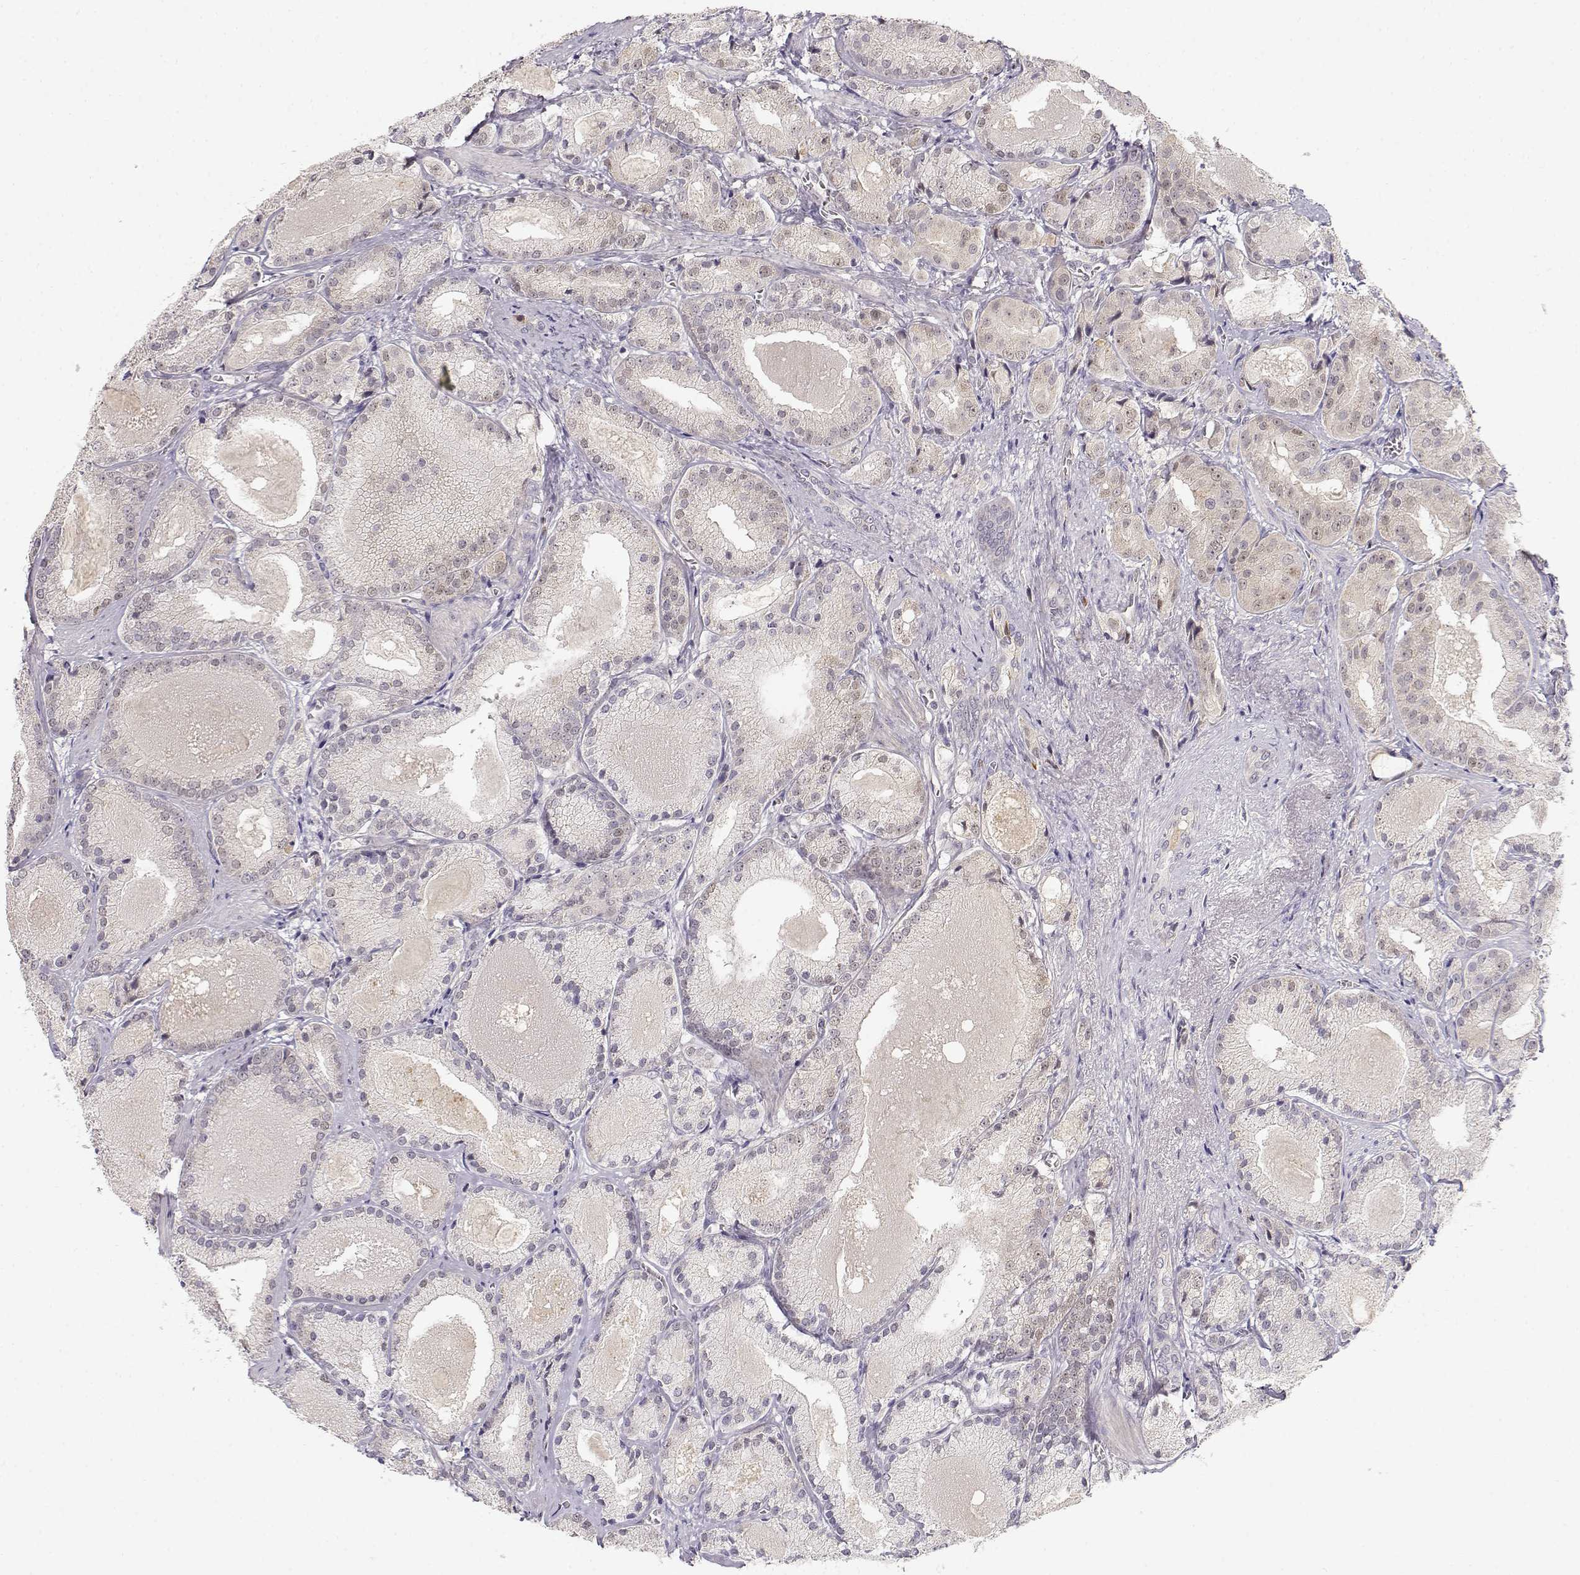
{"staining": {"intensity": "negative", "quantity": "none", "location": "none"}, "tissue": "prostate cancer", "cell_type": "Tumor cells", "image_type": "cancer", "snomed": [{"axis": "morphology", "description": "Adenocarcinoma, High grade"}, {"axis": "topography", "description": "Prostate"}], "caption": "An image of high-grade adenocarcinoma (prostate) stained for a protein exhibits no brown staining in tumor cells.", "gene": "EAF2", "patient": {"sex": "male", "age": 66}}